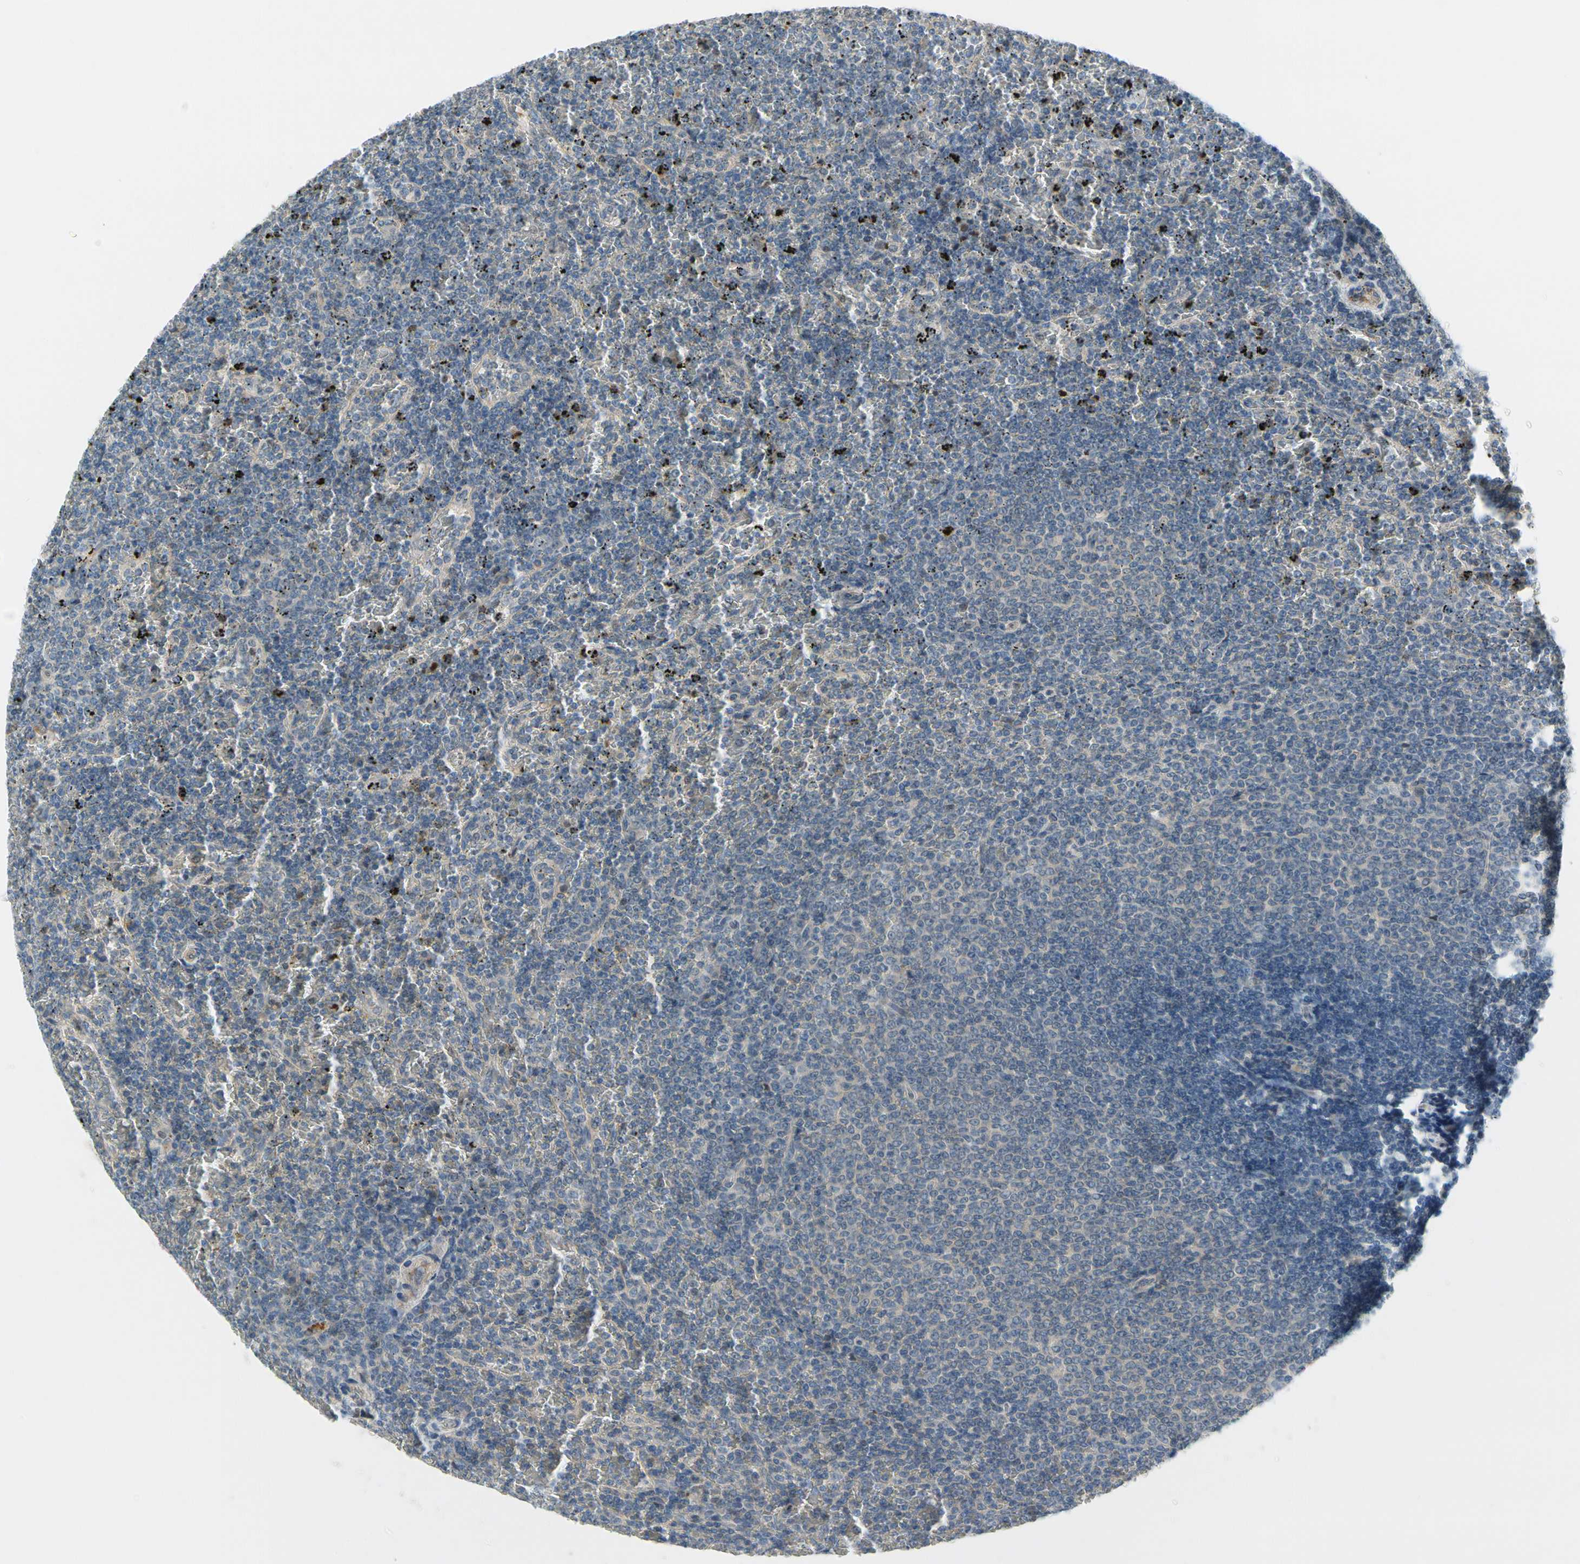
{"staining": {"intensity": "negative", "quantity": "none", "location": "none"}, "tissue": "lymphoma", "cell_type": "Tumor cells", "image_type": "cancer", "snomed": [{"axis": "morphology", "description": "Malignant lymphoma, non-Hodgkin's type, Low grade"}, {"axis": "topography", "description": "Spleen"}], "caption": "High power microscopy photomicrograph of an immunohistochemistry photomicrograph of low-grade malignant lymphoma, non-Hodgkin's type, revealing no significant staining in tumor cells.", "gene": "CFAP36", "patient": {"sex": "female", "age": 77}}